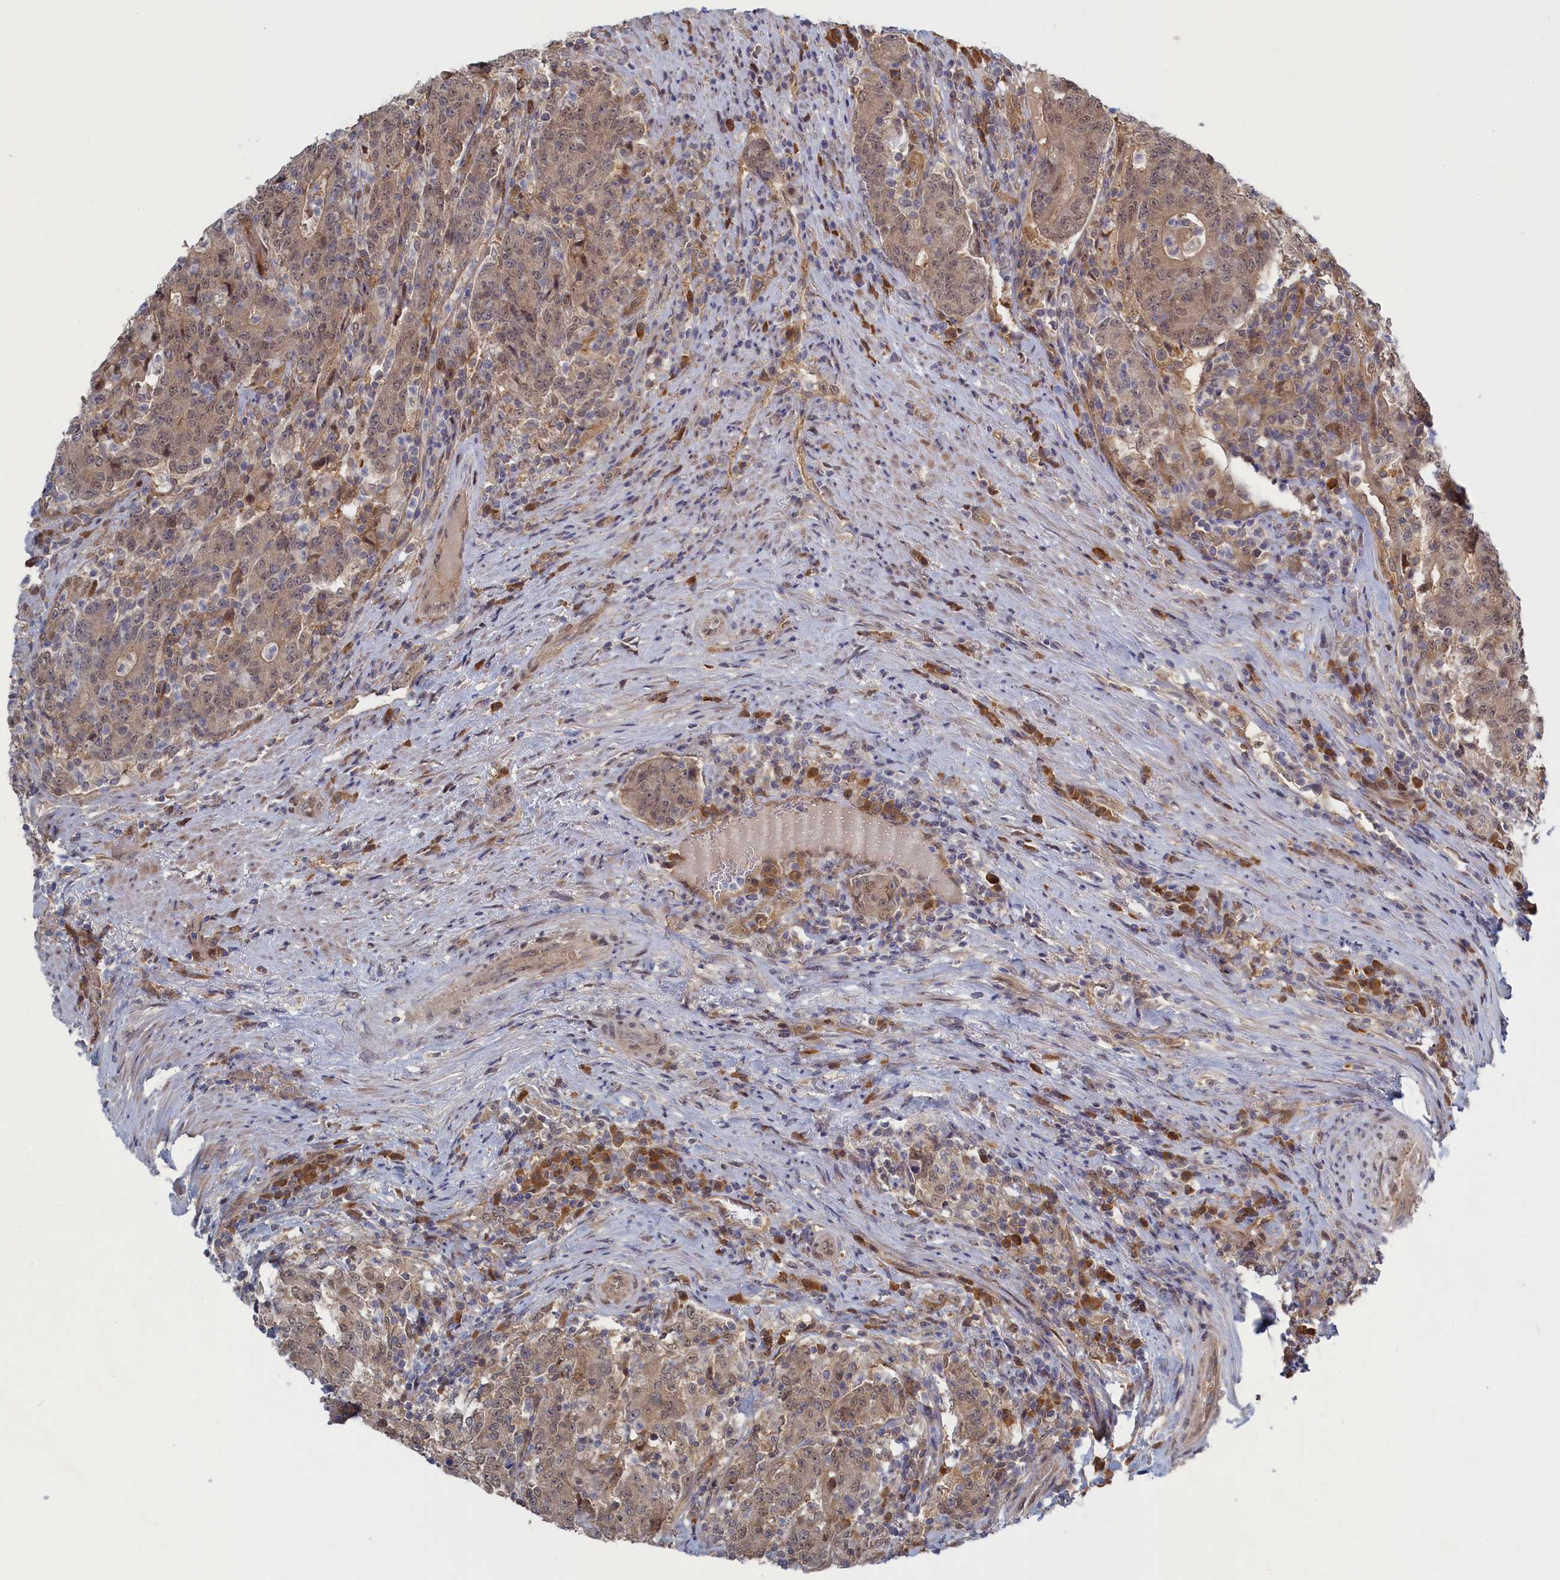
{"staining": {"intensity": "weak", "quantity": ">75%", "location": "cytoplasmic/membranous,nuclear"}, "tissue": "colorectal cancer", "cell_type": "Tumor cells", "image_type": "cancer", "snomed": [{"axis": "morphology", "description": "Adenocarcinoma, NOS"}, {"axis": "topography", "description": "Colon"}], "caption": "DAB (3,3'-diaminobenzidine) immunohistochemical staining of human colorectal adenocarcinoma exhibits weak cytoplasmic/membranous and nuclear protein staining in approximately >75% of tumor cells. The staining was performed using DAB (3,3'-diaminobenzidine) to visualize the protein expression in brown, while the nuclei were stained in blue with hematoxylin (Magnification: 20x).", "gene": "IRGQ", "patient": {"sex": "female", "age": 75}}